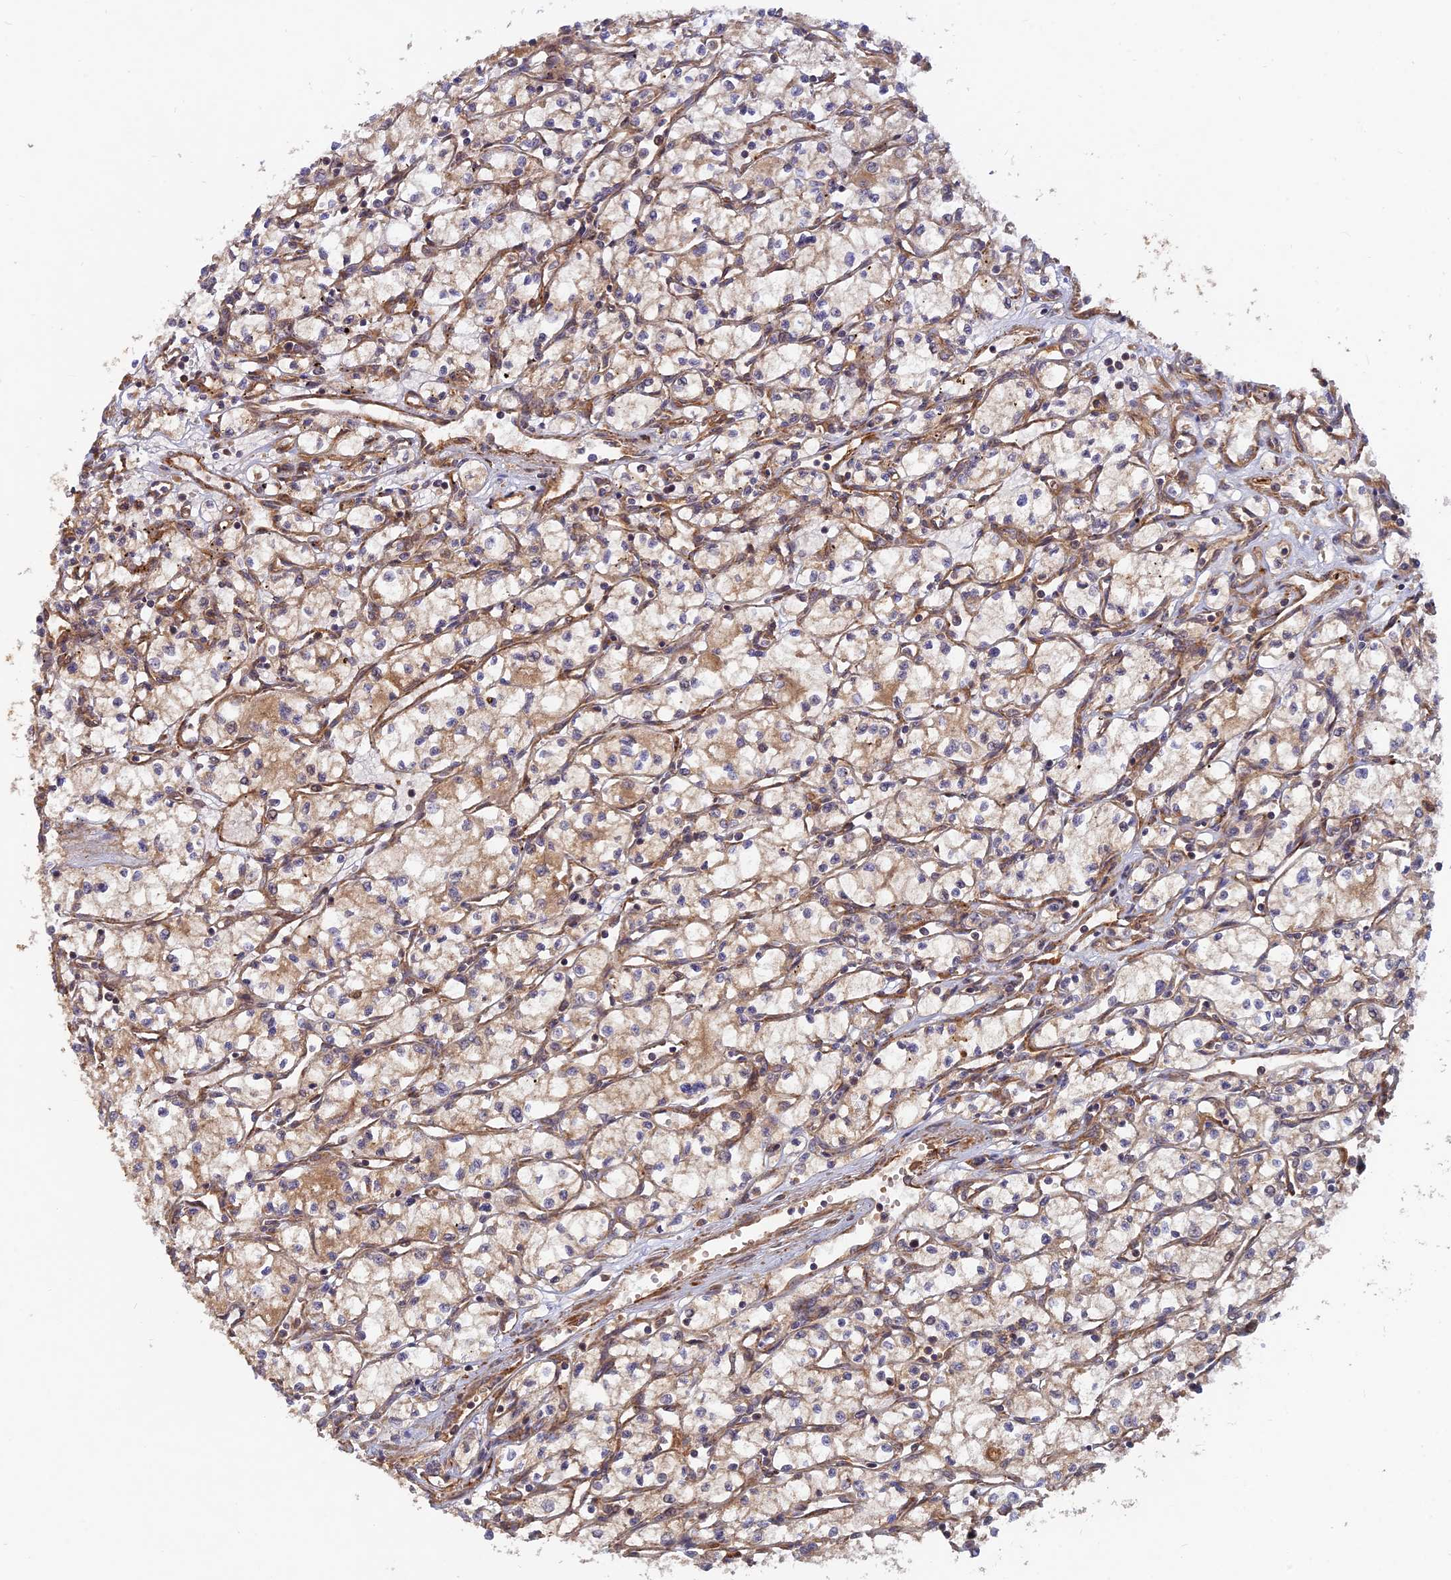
{"staining": {"intensity": "moderate", "quantity": "25%-75%", "location": "cytoplasmic/membranous"}, "tissue": "renal cancer", "cell_type": "Tumor cells", "image_type": "cancer", "snomed": [{"axis": "morphology", "description": "Adenocarcinoma, NOS"}, {"axis": "topography", "description": "Kidney"}], "caption": "High-magnification brightfield microscopy of renal cancer stained with DAB (3,3'-diaminobenzidine) (brown) and counterstained with hematoxylin (blue). tumor cells exhibit moderate cytoplasmic/membranous positivity is seen in about25%-75% of cells.", "gene": "RELCH", "patient": {"sex": "male", "age": 59}}